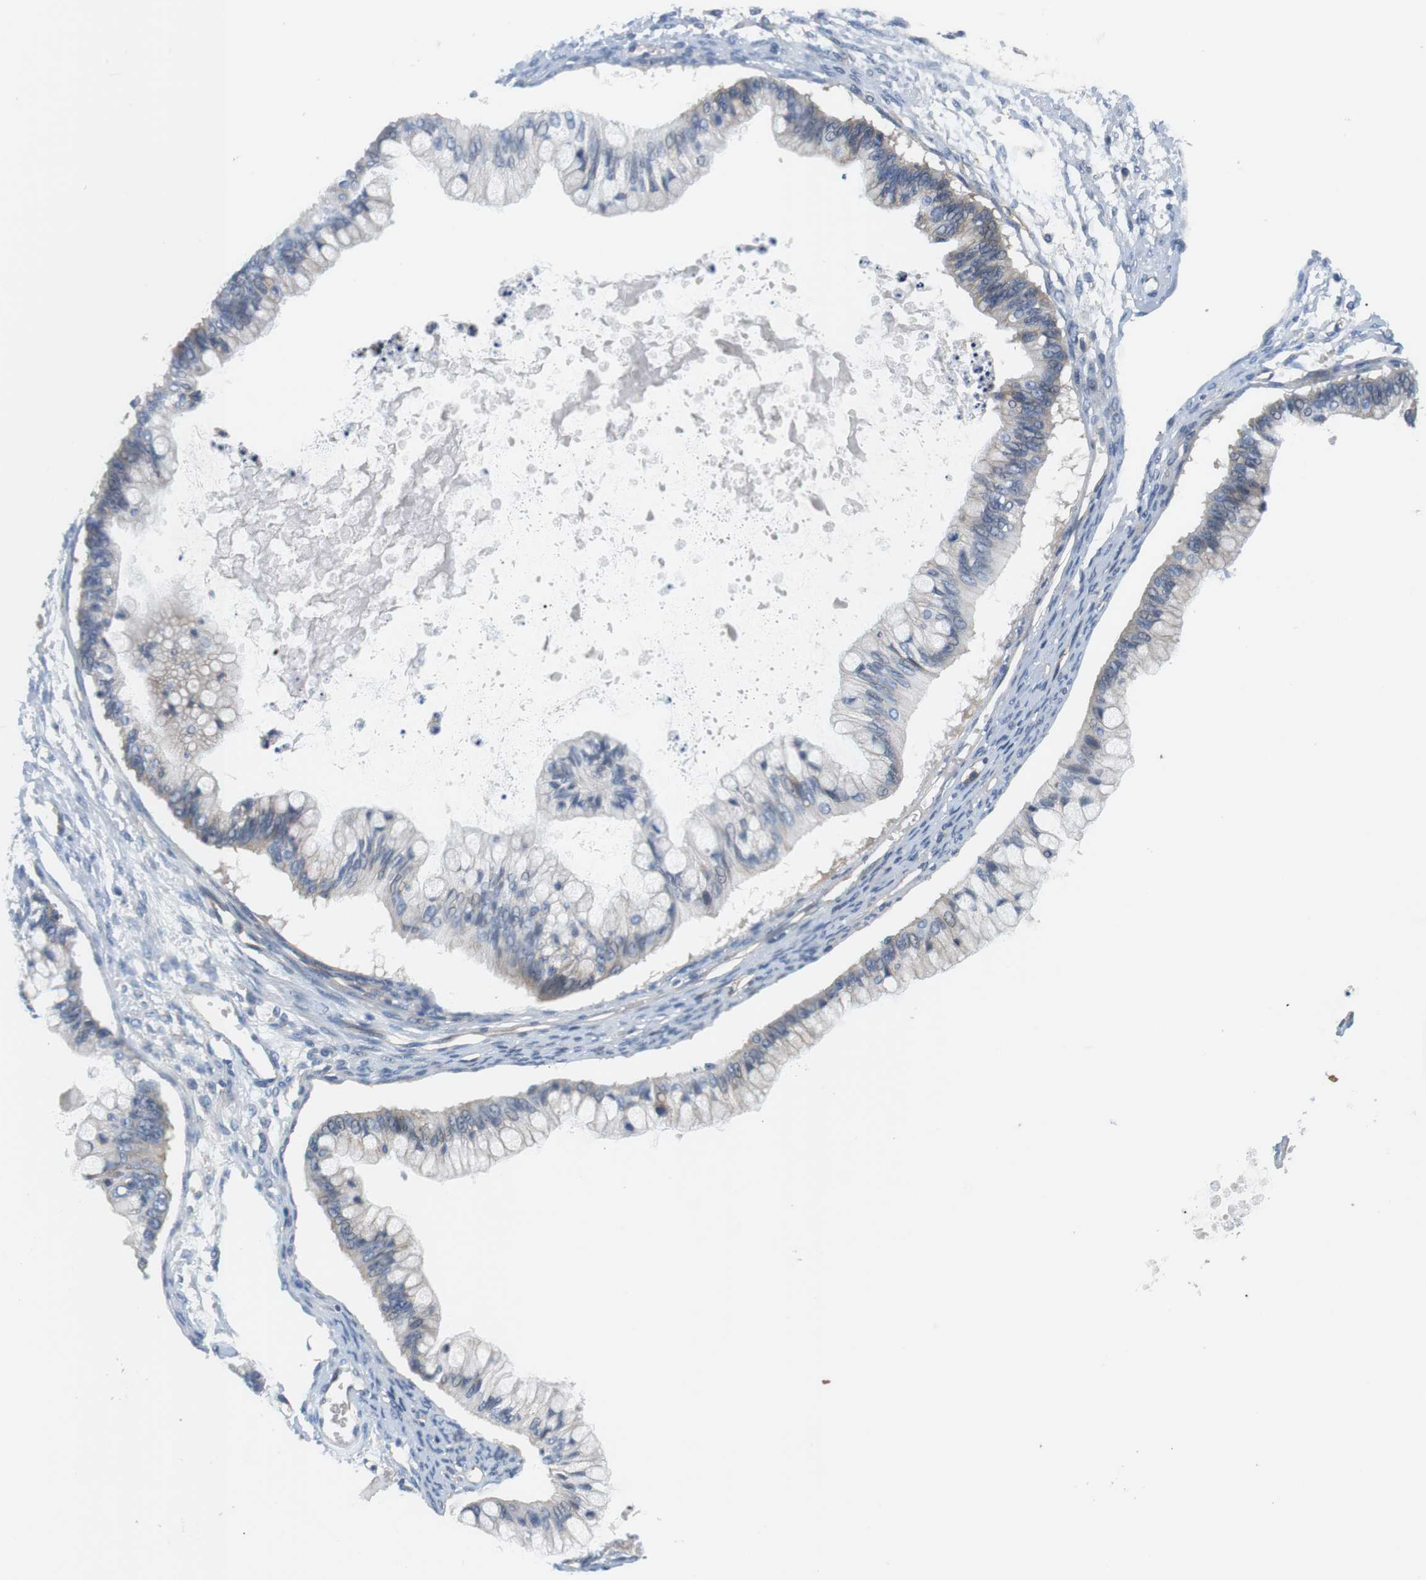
{"staining": {"intensity": "negative", "quantity": "none", "location": "none"}, "tissue": "ovarian cancer", "cell_type": "Tumor cells", "image_type": "cancer", "snomed": [{"axis": "morphology", "description": "Cystadenocarcinoma, mucinous, NOS"}, {"axis": "topography", "description": "Ovary"}], "caption": "IHC of human mucinous cystadenocarcinoma (ovarian) demonstrates no staining in tumor cells.", "gene": "SLC30A1", "patient": {"sex": "female", "age": 57}}